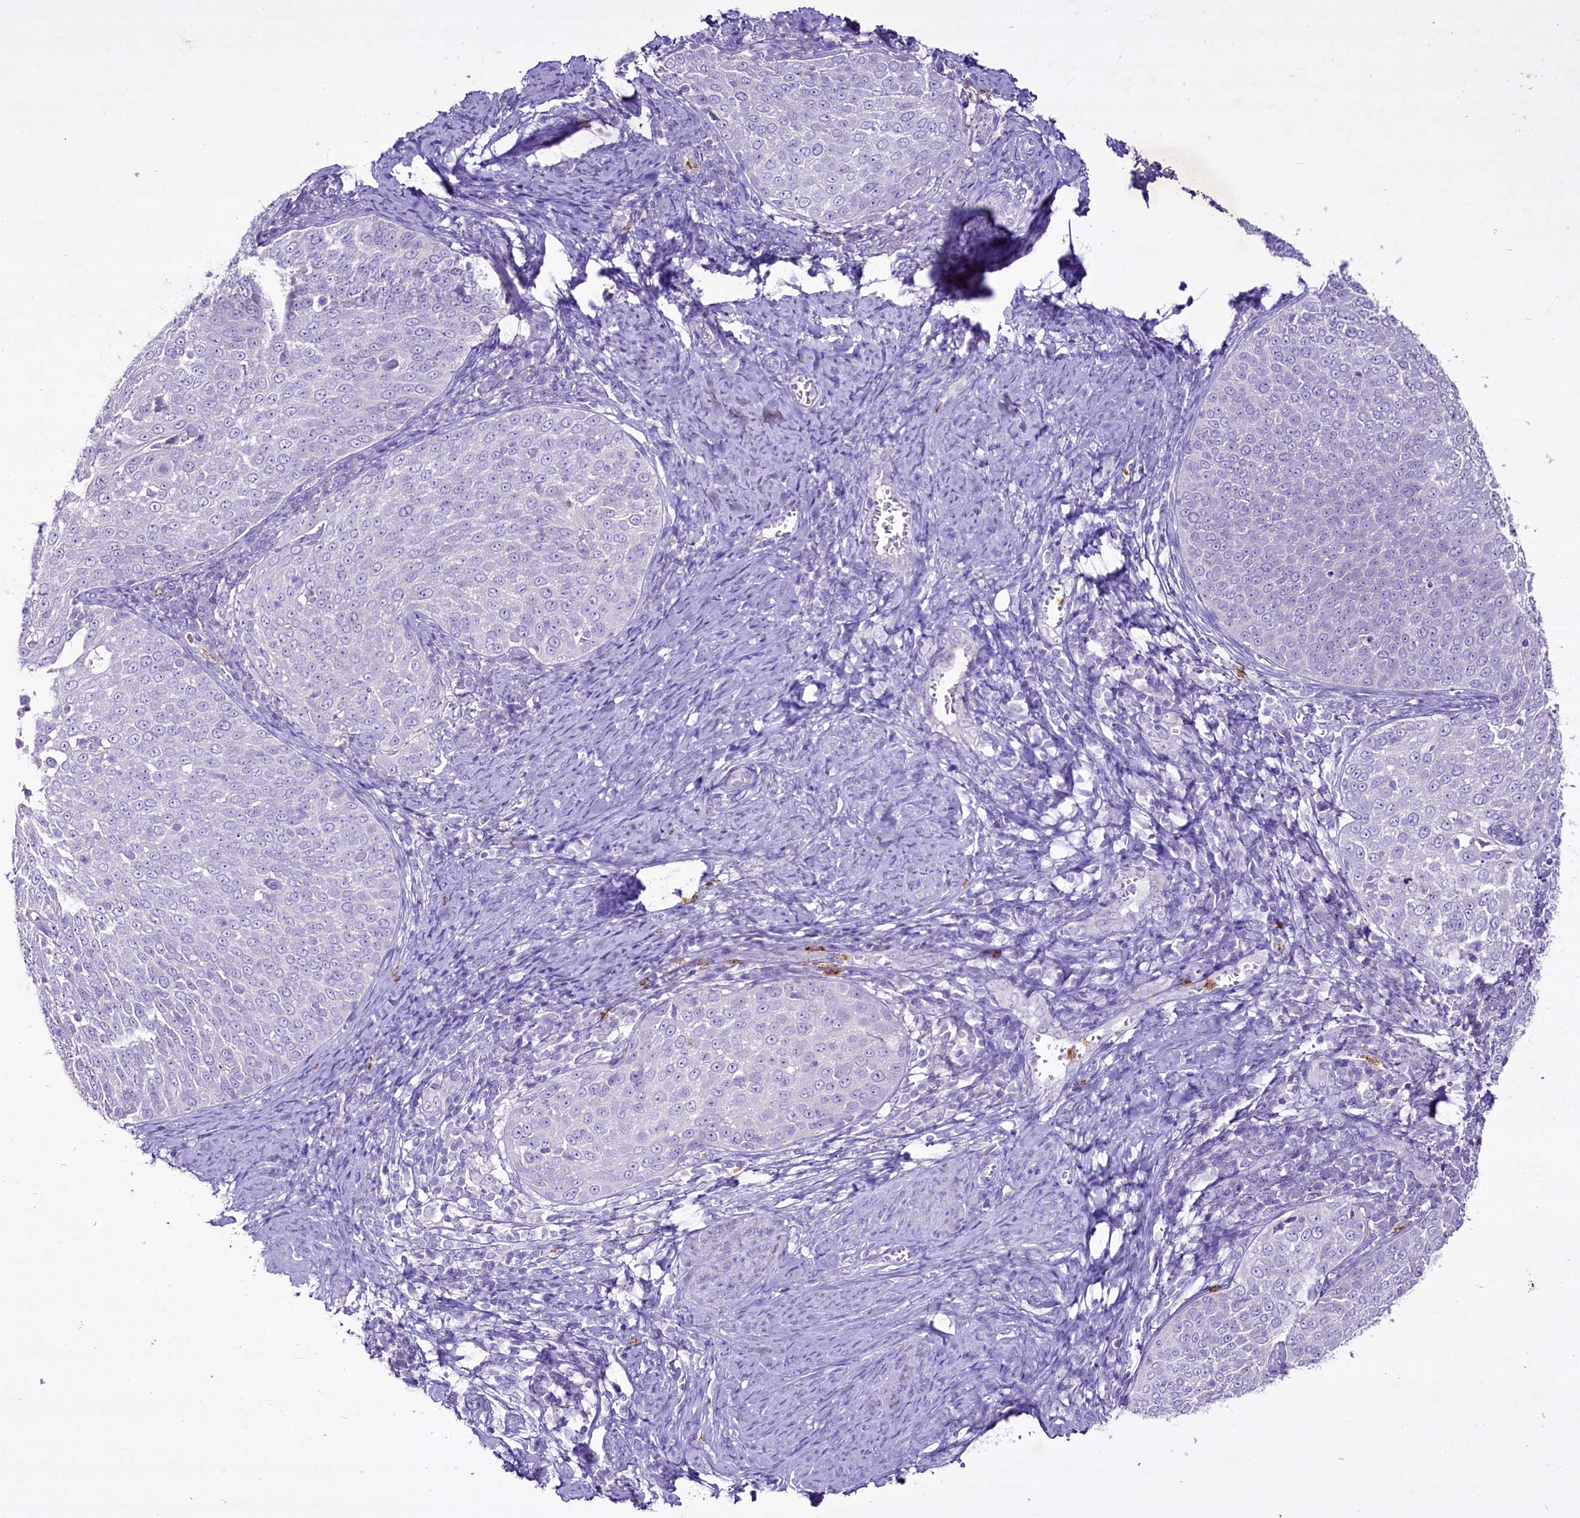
{"staining": {"intensity": "negative", "quantity": "none", "location": "none"}, "tissue": "cervical cancer", "cell_type": "Tumor cells", "image_type": "cancer", "snomed": [{"axis": "morphology", "description": "Squamous cell carcinoma, NOS"}, {"axis": "topography", "description": "Cervix"}], "caption": "Image shows no protein positivity in tumor cells of cervical cancer tissue.", "gene": "FAM209B", "patient": {"sex": "female", "age": 57}}